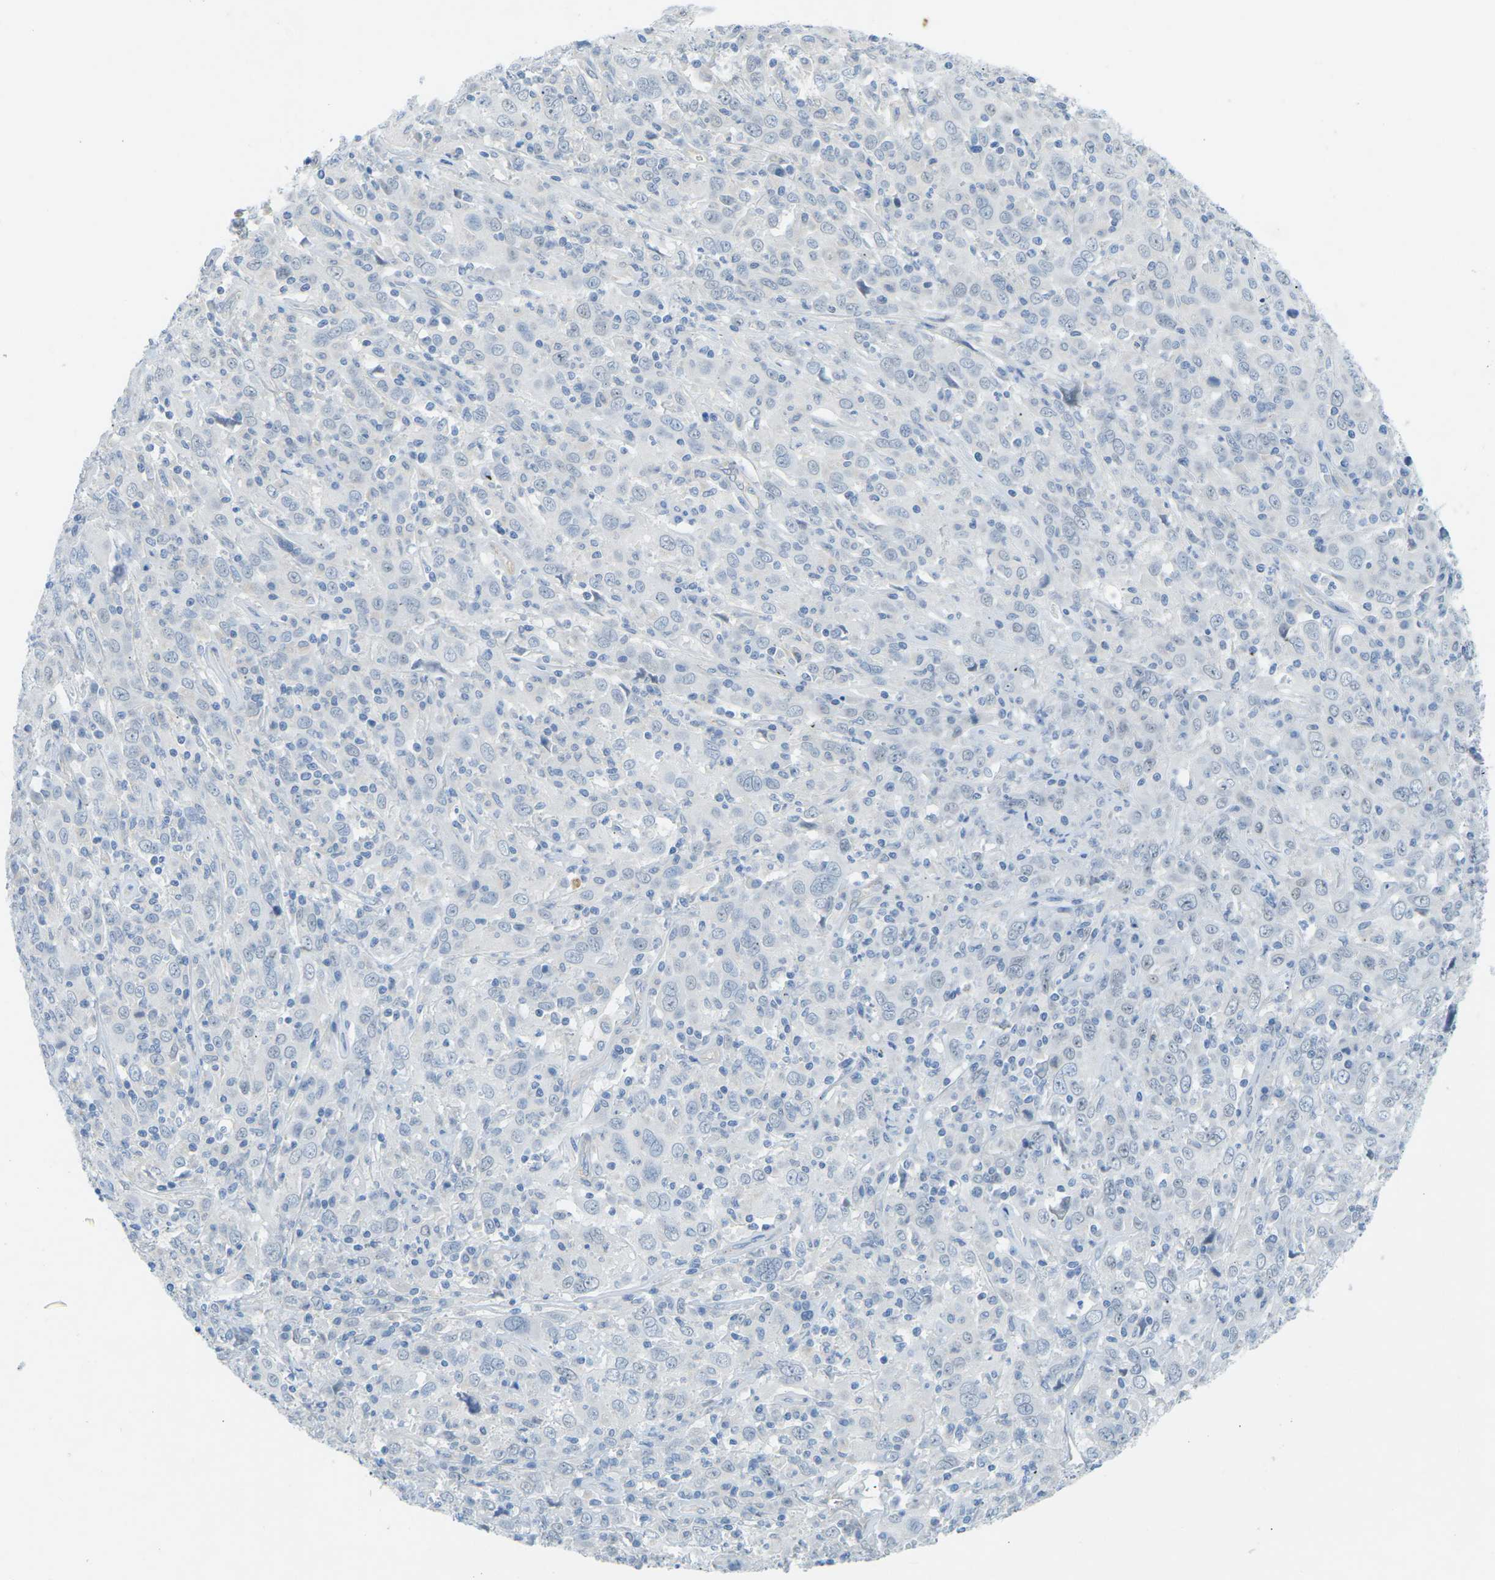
{"staining": {"intensity": "negative", "quantity": "none", "location": "none"}, "tissue": "cervical cancer", "cell_type": "Tumor cells", "image_type": "cancer", "snomed": [{"axis": "morphology", "description": "Squamous cell carcinoma, NOS"}, {"axis": "topography", "description": "Cervix"}], "caption": "A high-resolution image shows immunohistochemistry (IHC) staining of squamous cell carcinoma (cervical), which exhibits no significant expression in tumor cells.", "gene": "HLTF", "patient": {"sex": "female", "age": 46}}